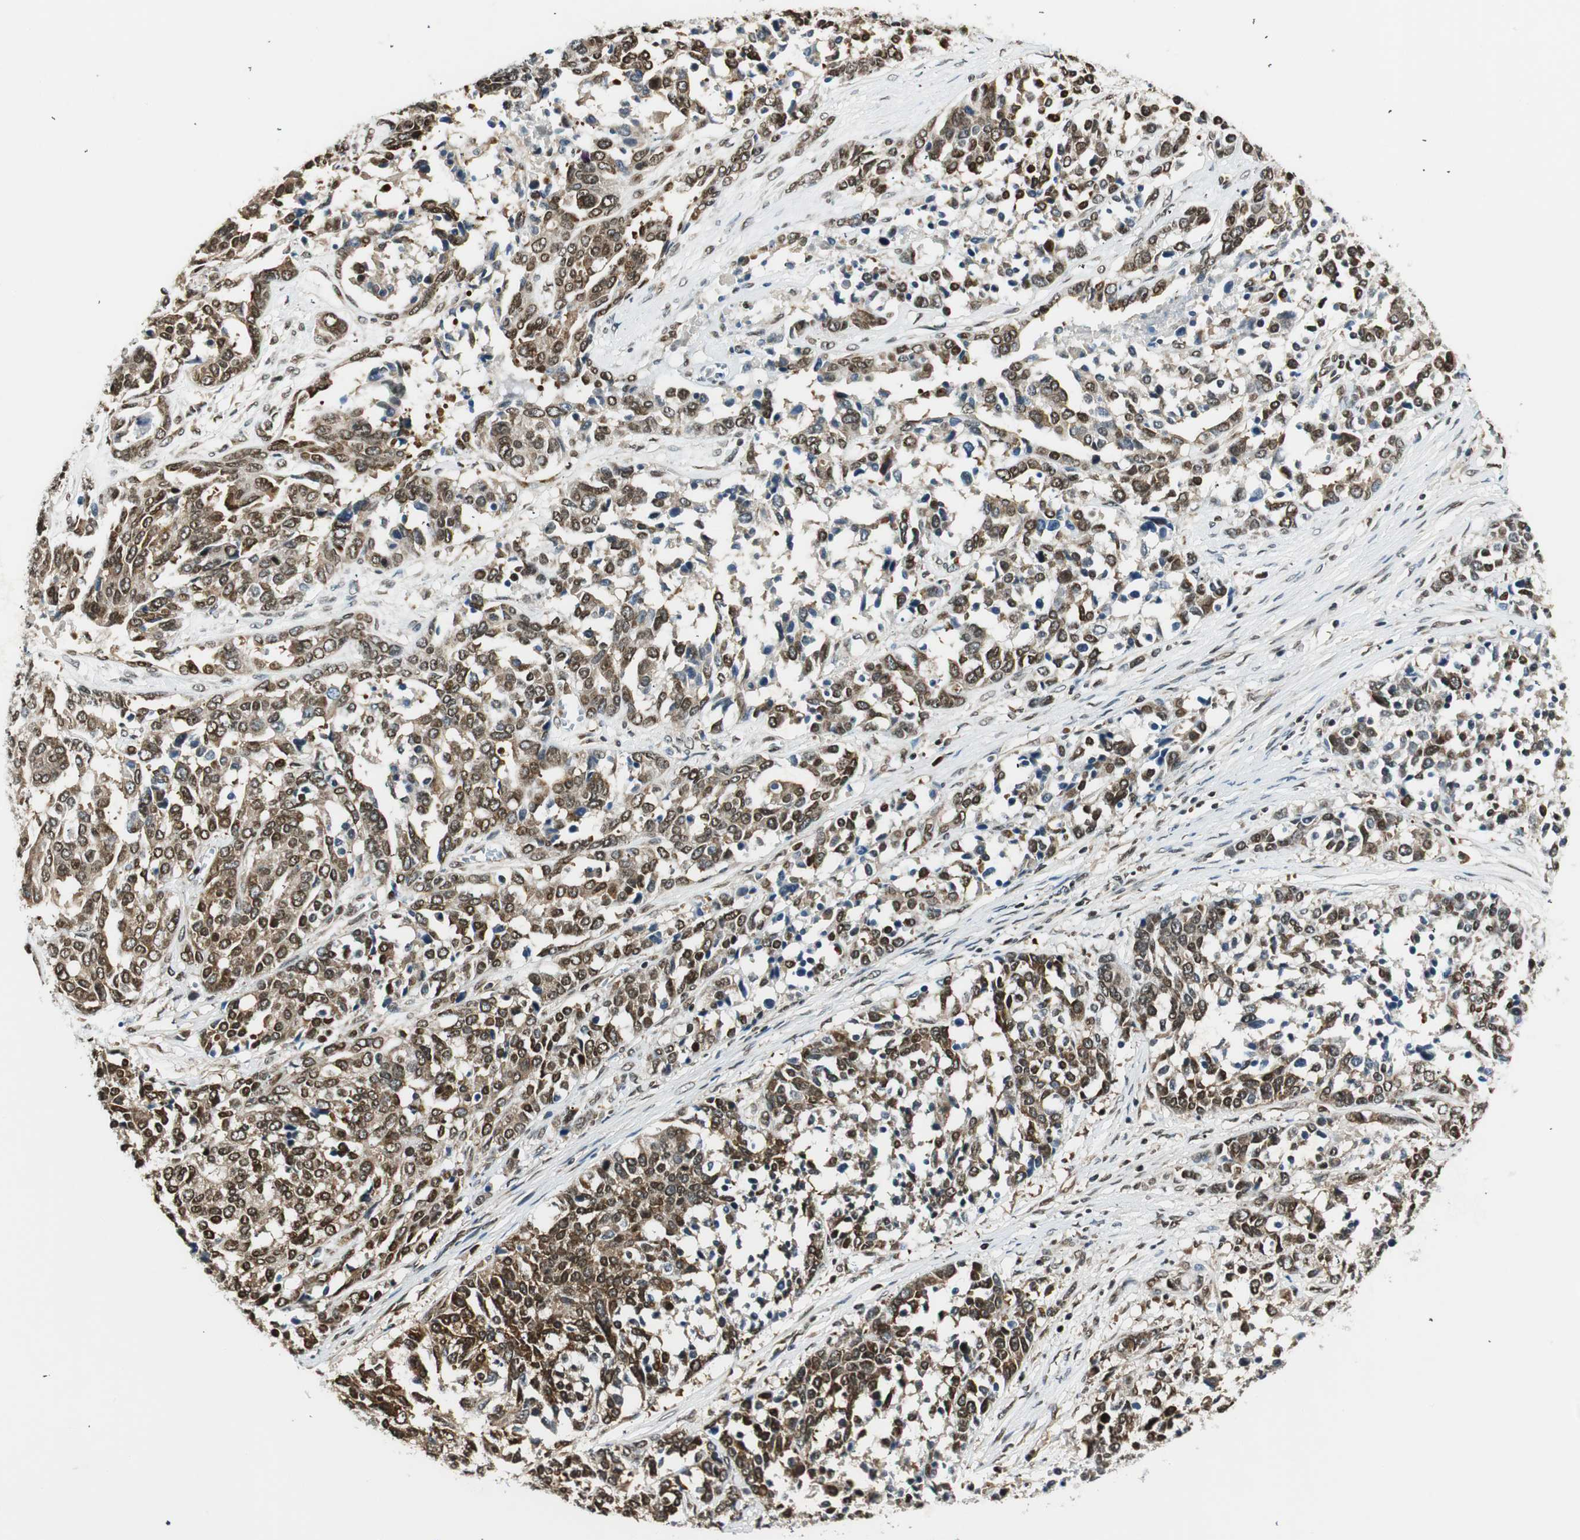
{"staining": {"intensity": "moderate", "quantity": ">75%", "location": "nuclear"}, "tissue": "ovarian cancer", "cell_type": "Tumor cells", "image_type": "cancer", "snomed": [{"axis": "morphology", "description": "Cystadenocarcinoma, serous, NOS"}, {"axis": "topography", "description": "Ovary"}], "caption": "About >75% of tumor cells in human ovarian serous cystadenocarcinoma exhibit moderate nuclear protein staining as visualized by brown immunohistochemical staining.", "gene": "RING1", "patient": {"sex": "female", "age": 44}}